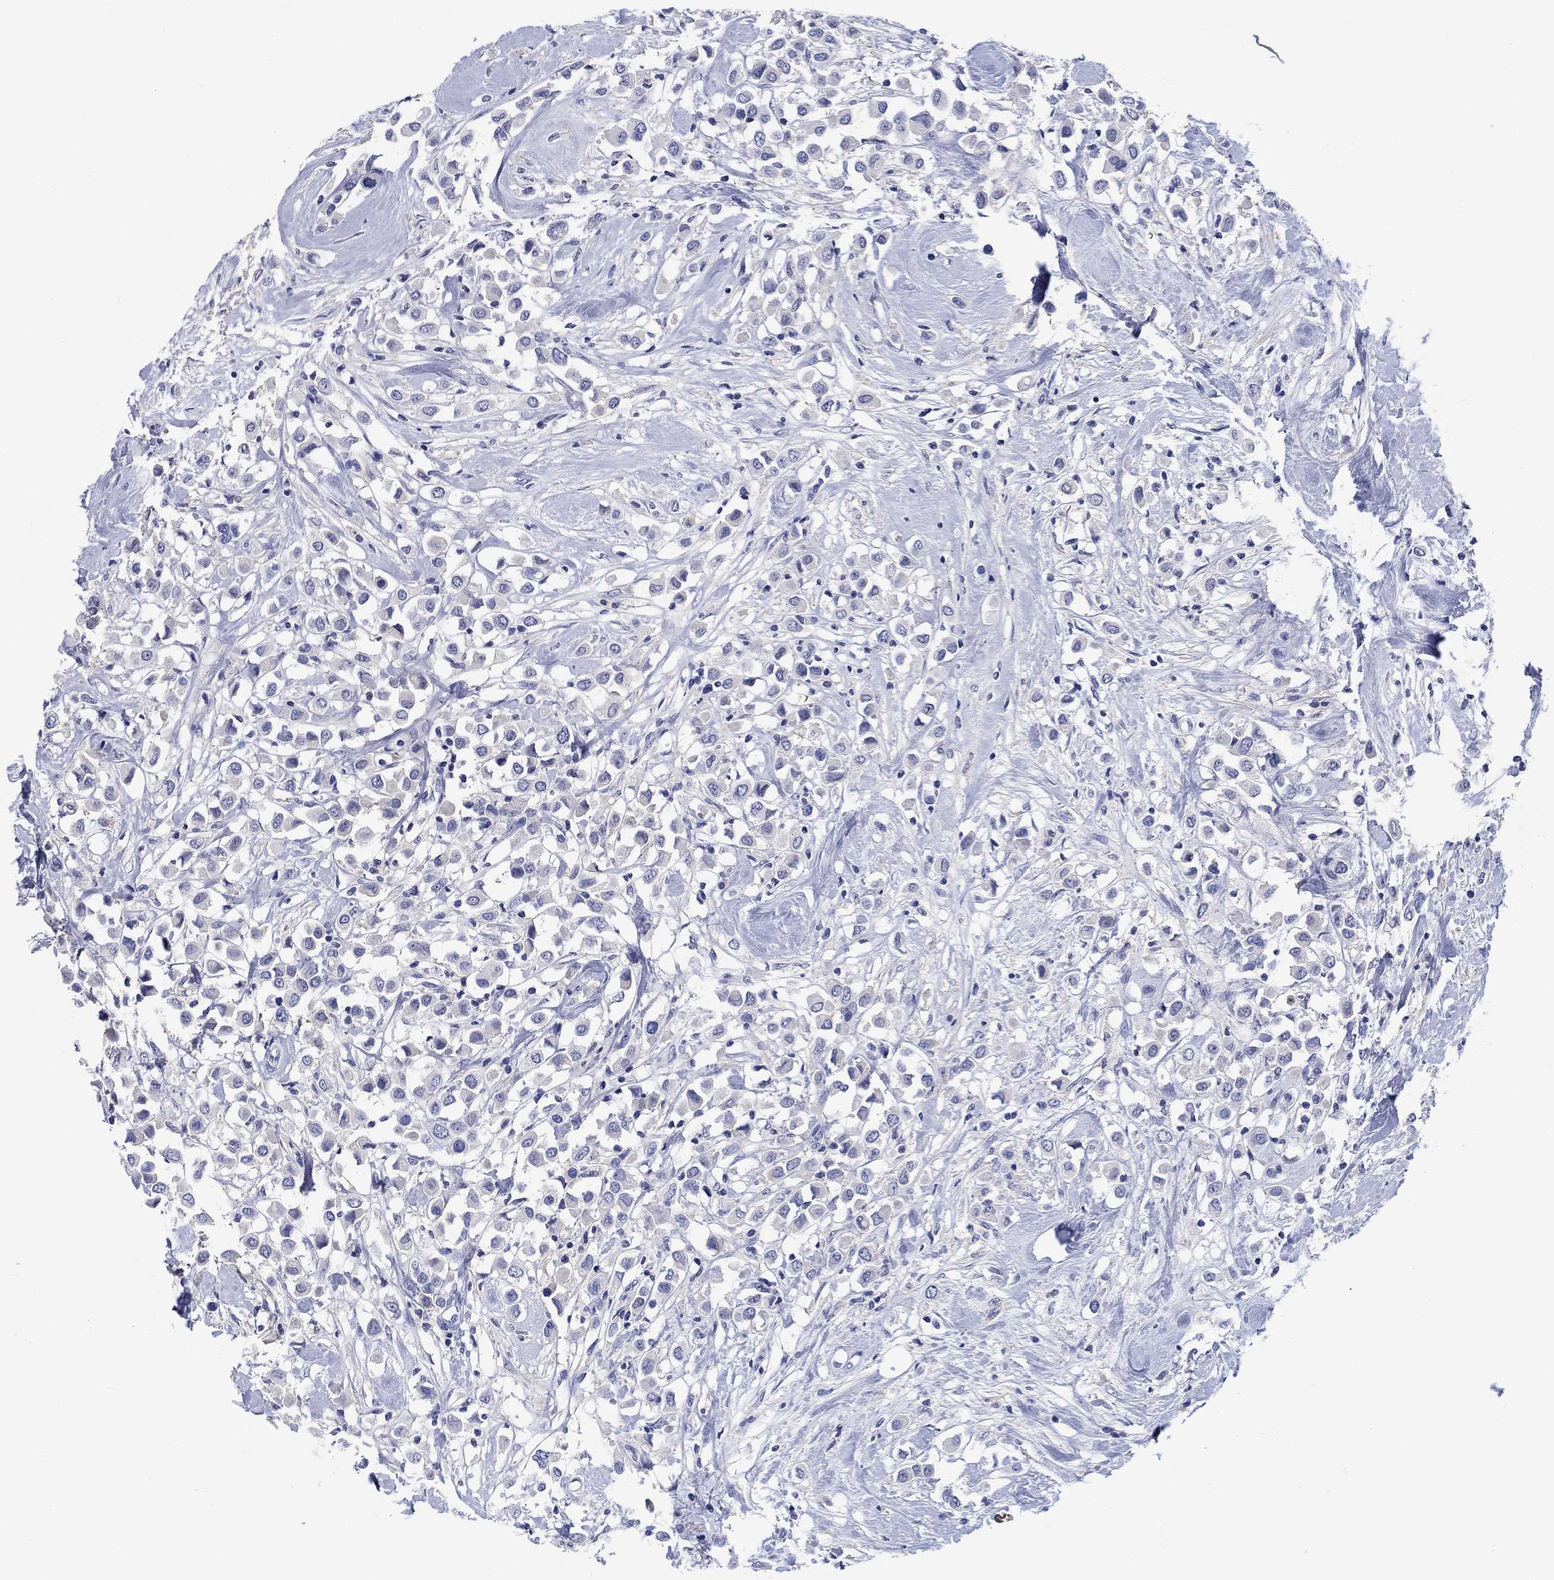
{"staining": {"intensity": "negative", "quantity": "none", "location": "none"}, "tissue": "breast cancer", "cell_type": "Tumor cells", "image_type": "cancer", "snomed": [{"axis": "morphology", "description": "Duct carcinoma"}, {"axis": "topography", "description": "Breast"}], "caption": "High power microscopy image of an immunohistochemistry (IHC) micrograph of infiltrating ductal carcinoma (breast), revealing no significant expression in tumor cells. (DAB (3,3'-diaminobenzidine) immunohistochemistry, high magnification).", "gene": "TOMM20L", "patient": {"sex": "female", "age": 61}}